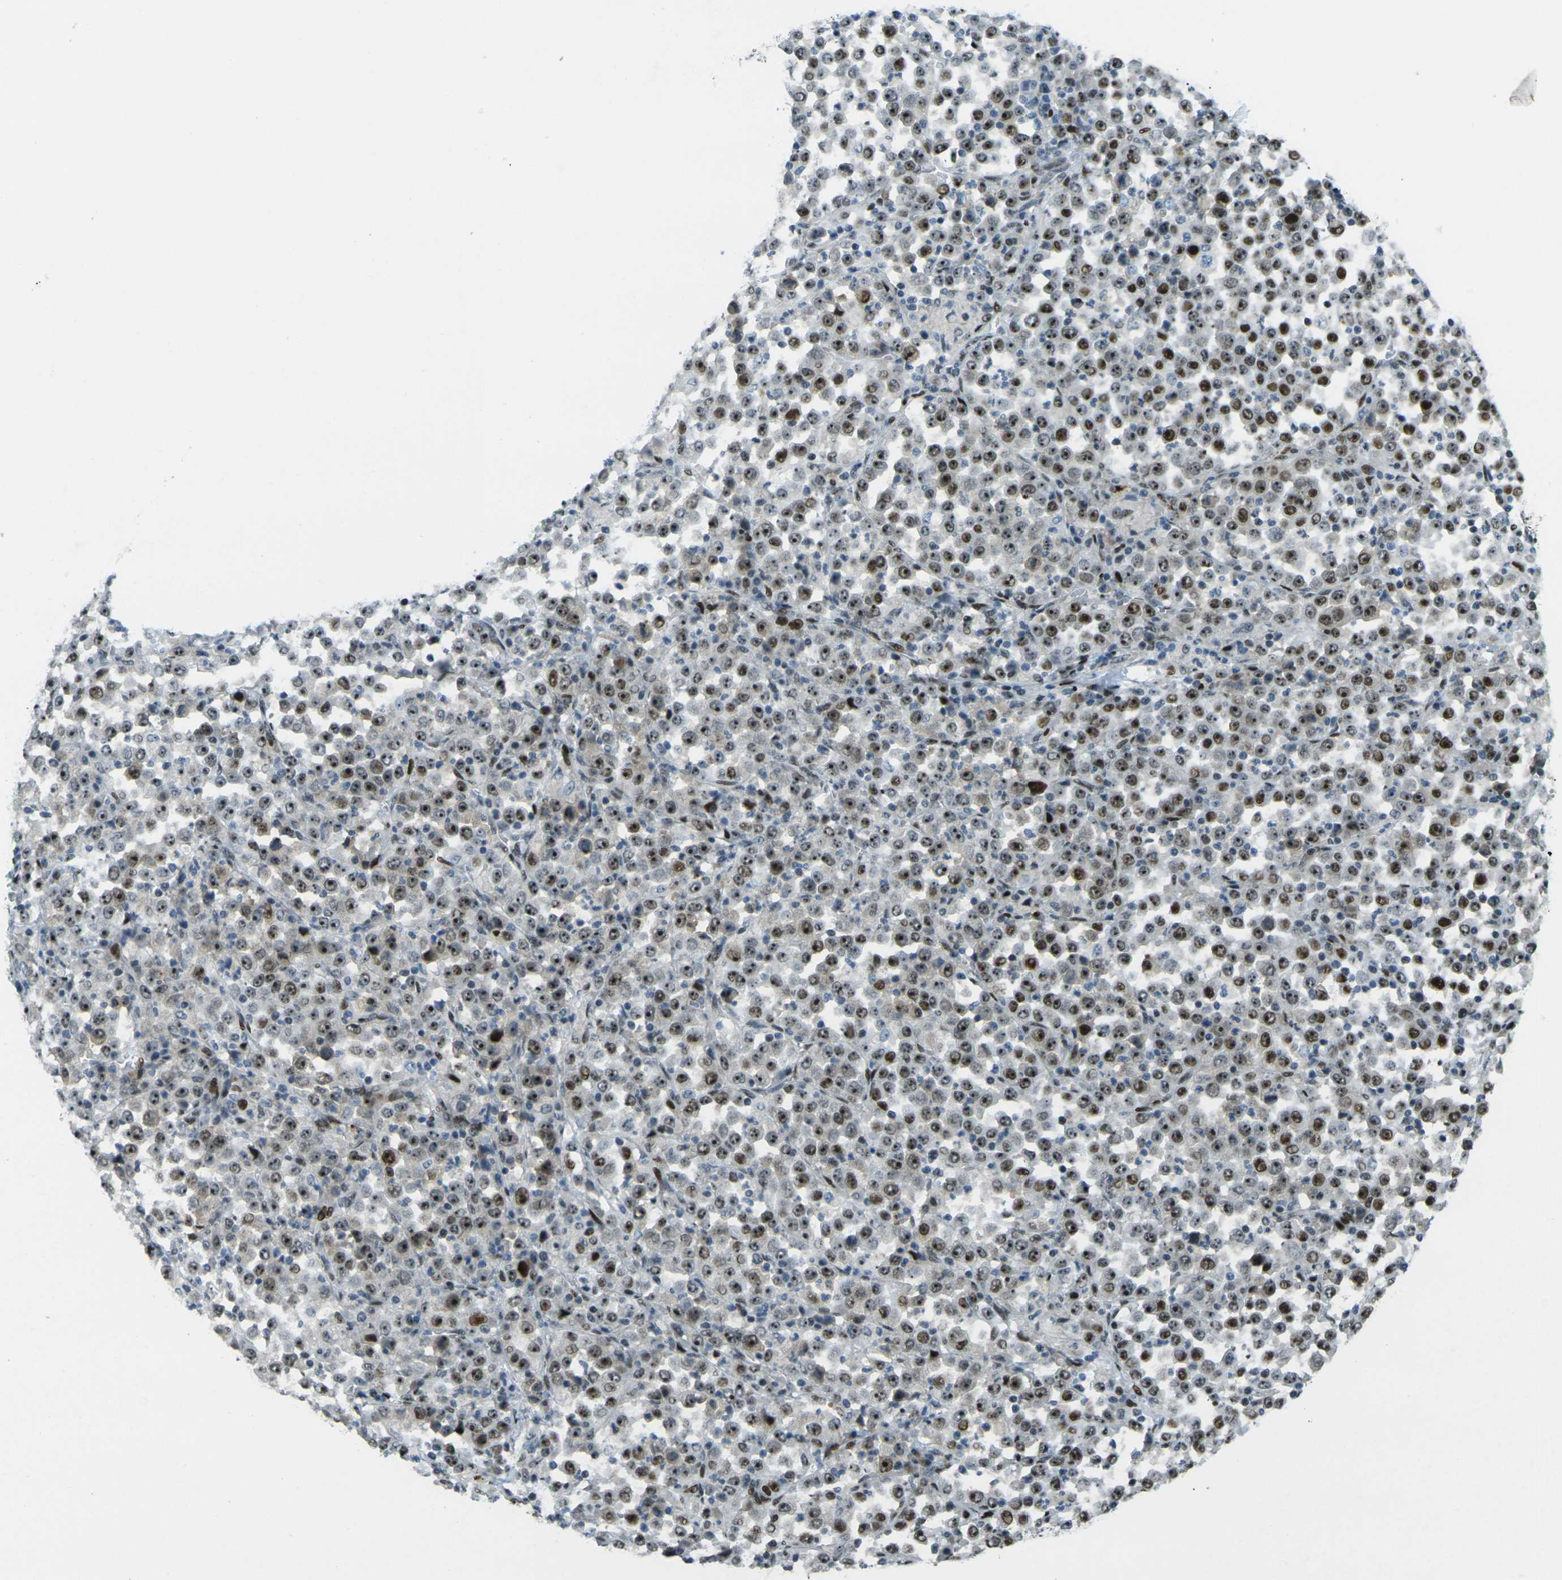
{"staining": {"intensity": "strong", "quantity": ">75%", "location": "nuclear"}, "tissue": "stomach cancer", "cell_type": "Tumor cells", "image_type": "cancer", "snomed": [{"axis": "morphology", "description": "Normal tissue, NOS"}, {"axis": "morphology", "description": "Adenocarcinoma, NOS"}, {"axis": "topography", "description": "Stomach, upper"}, {"axis": "topography", "description": "Stomach"}], "caption": "Protein staining shows strong nuclear staining in about >75% of tumor cells in stomach cancer (adenocarcinoma). (DAB = brown stain, brightfield microscopy at high magnification).", "gene": "UBE2C", "patient": {"sex": "male", "age": 59}}